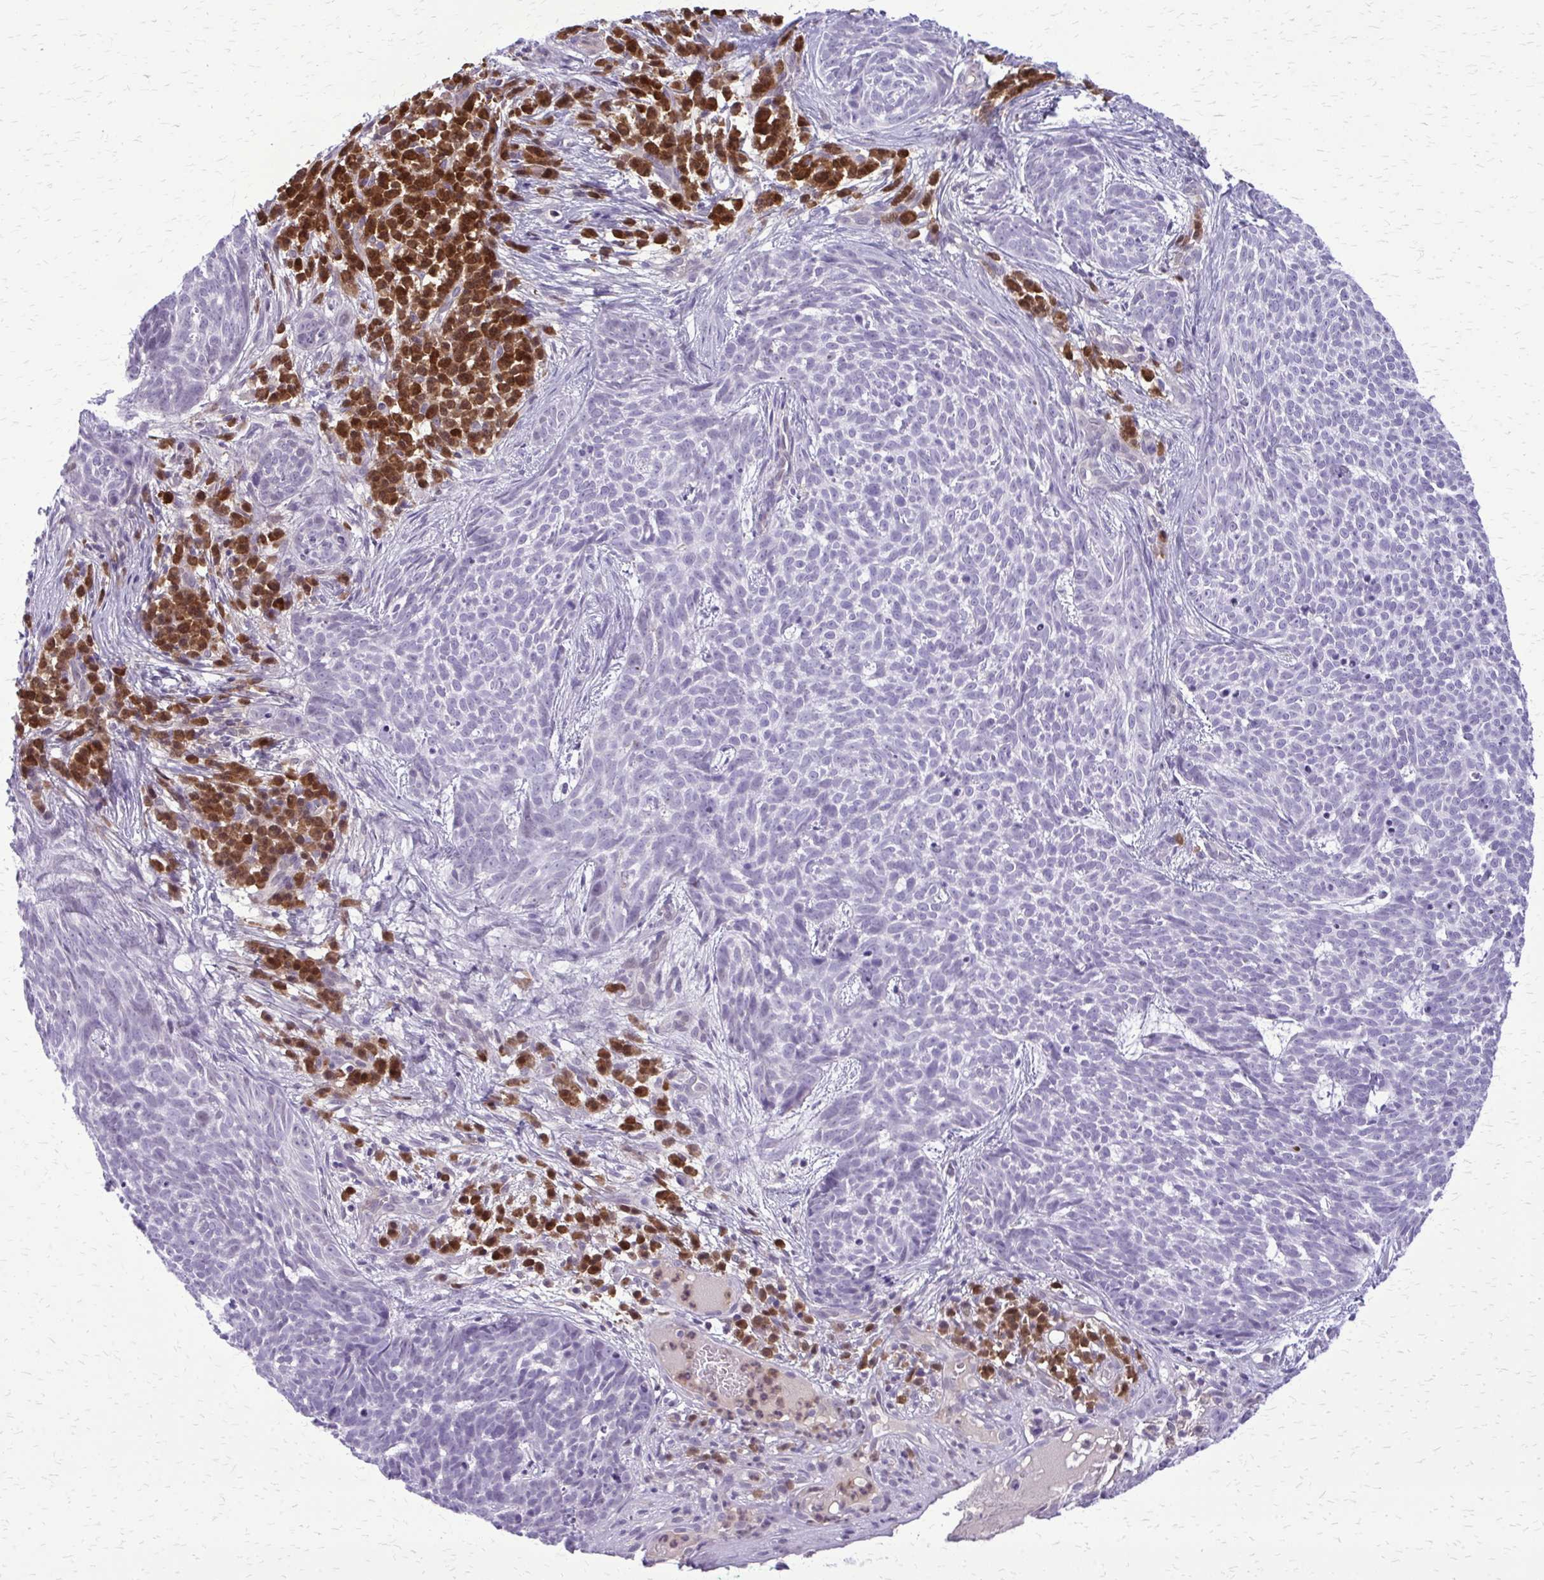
{"staining": {"intensity": "negative", "quantity": "none", "location": "none"}, "tissue": "skin cancer", "cell_type": "Tumor cells", "image_type": "cancer", "snomed": [{"axis": "morphology", "description": "Basal cell carcinoma"}, {"axis": "topography", "description": "Skin"}], "caption": "Skin cancer (basal cell carcinoma) was stained to show a protein in brown. There is no significant positivity in tumor cells. Brightfield microscopy of immunohistochemistry (IHC) stained with DAB (3,3'-diaminobenzidine) (brown) and hematoxylin (blue), captured at high magnification.", "gene": "GLRX", "patient": {"sex": "female", "age": 93}}